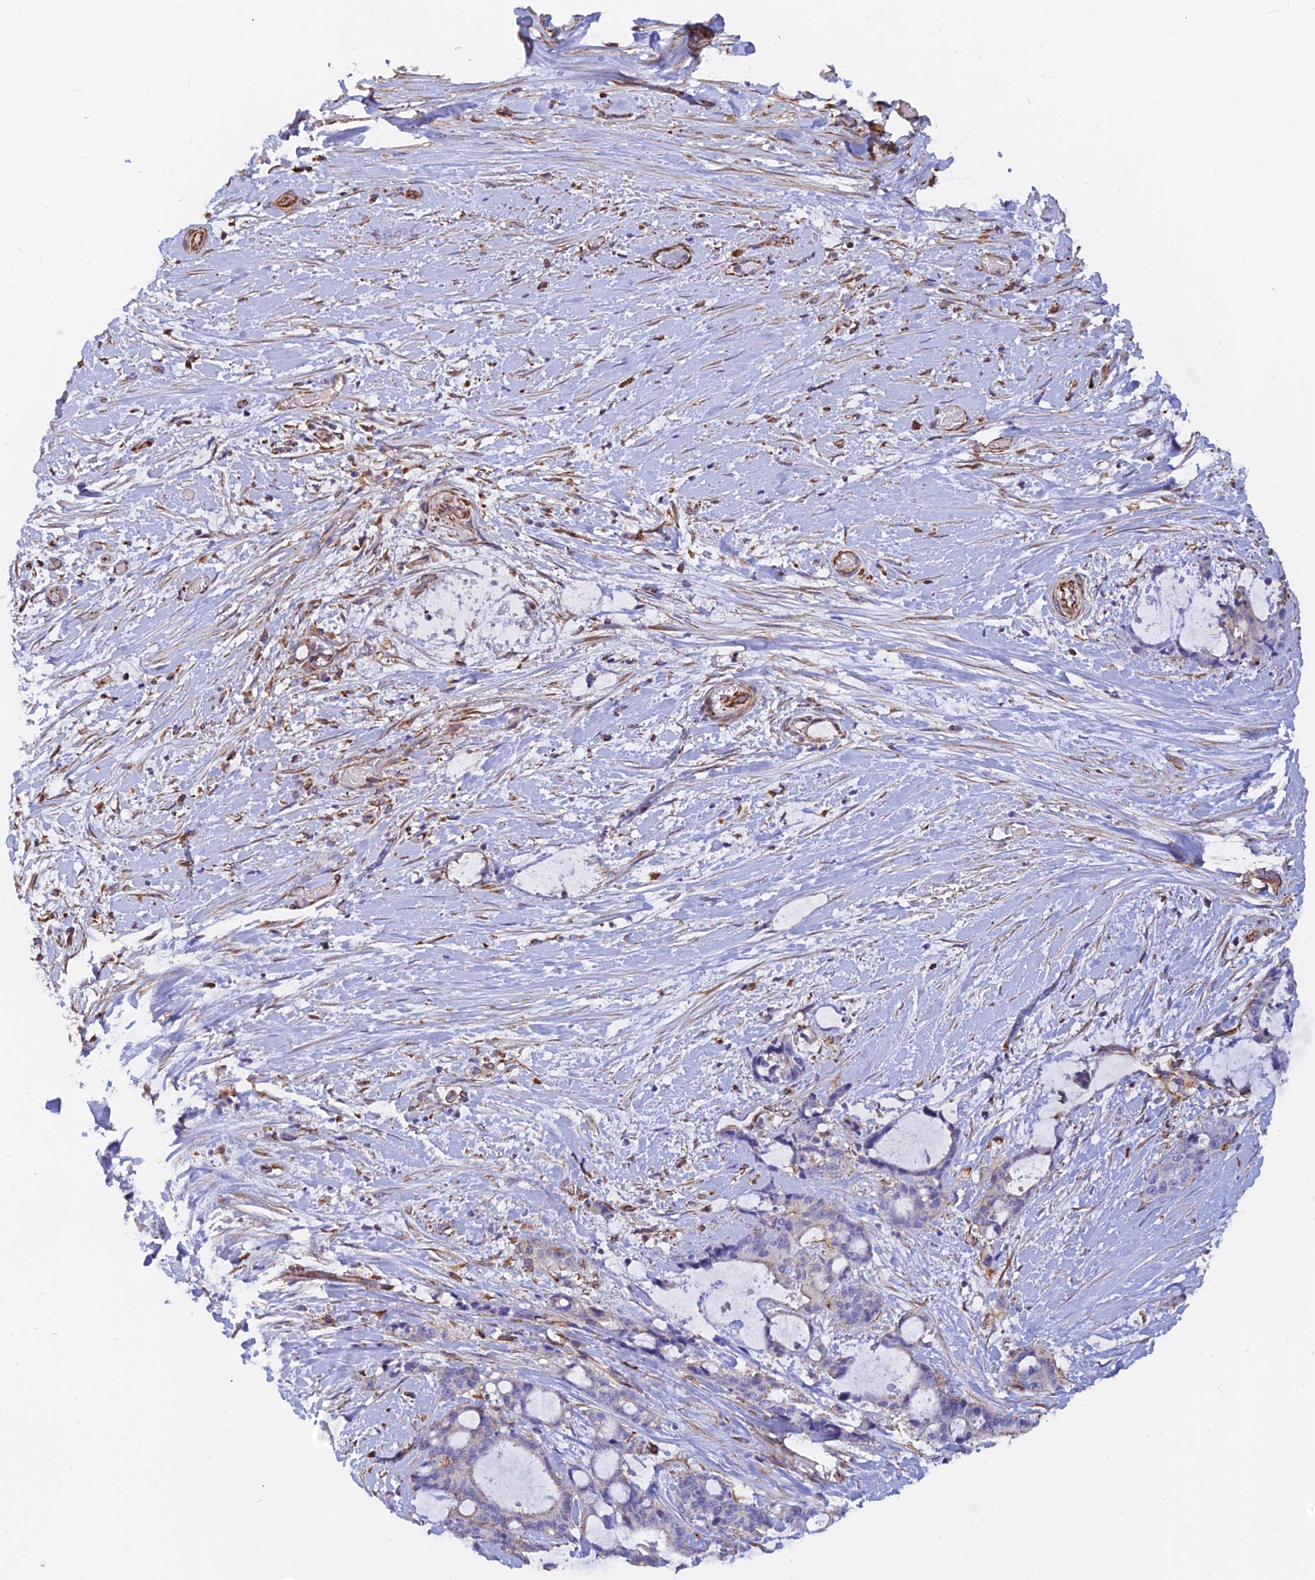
{"staining": {"intensity": "negative", "quantity": "none", "location": "none"}, "tissue": "liver cancer", "cell_type": "Tumor cells", "image_type": "cancer", "snomed": [{"axis": "morphology", "description": "Normal tissue, NOS"}, {"axis": "morphology", "description": "Cholangiocarcinoma"}, {"axis": "topography", "description": "Liver"}, {"axis": "topography", "description": "Peripheral nerve tissue"}], "caption": "IHC of cholangiocarcinoma (liver) exhibits no expression in tumor cells.", "gene": "CDK18", "patient": {"sex": "female", "age": 73}}